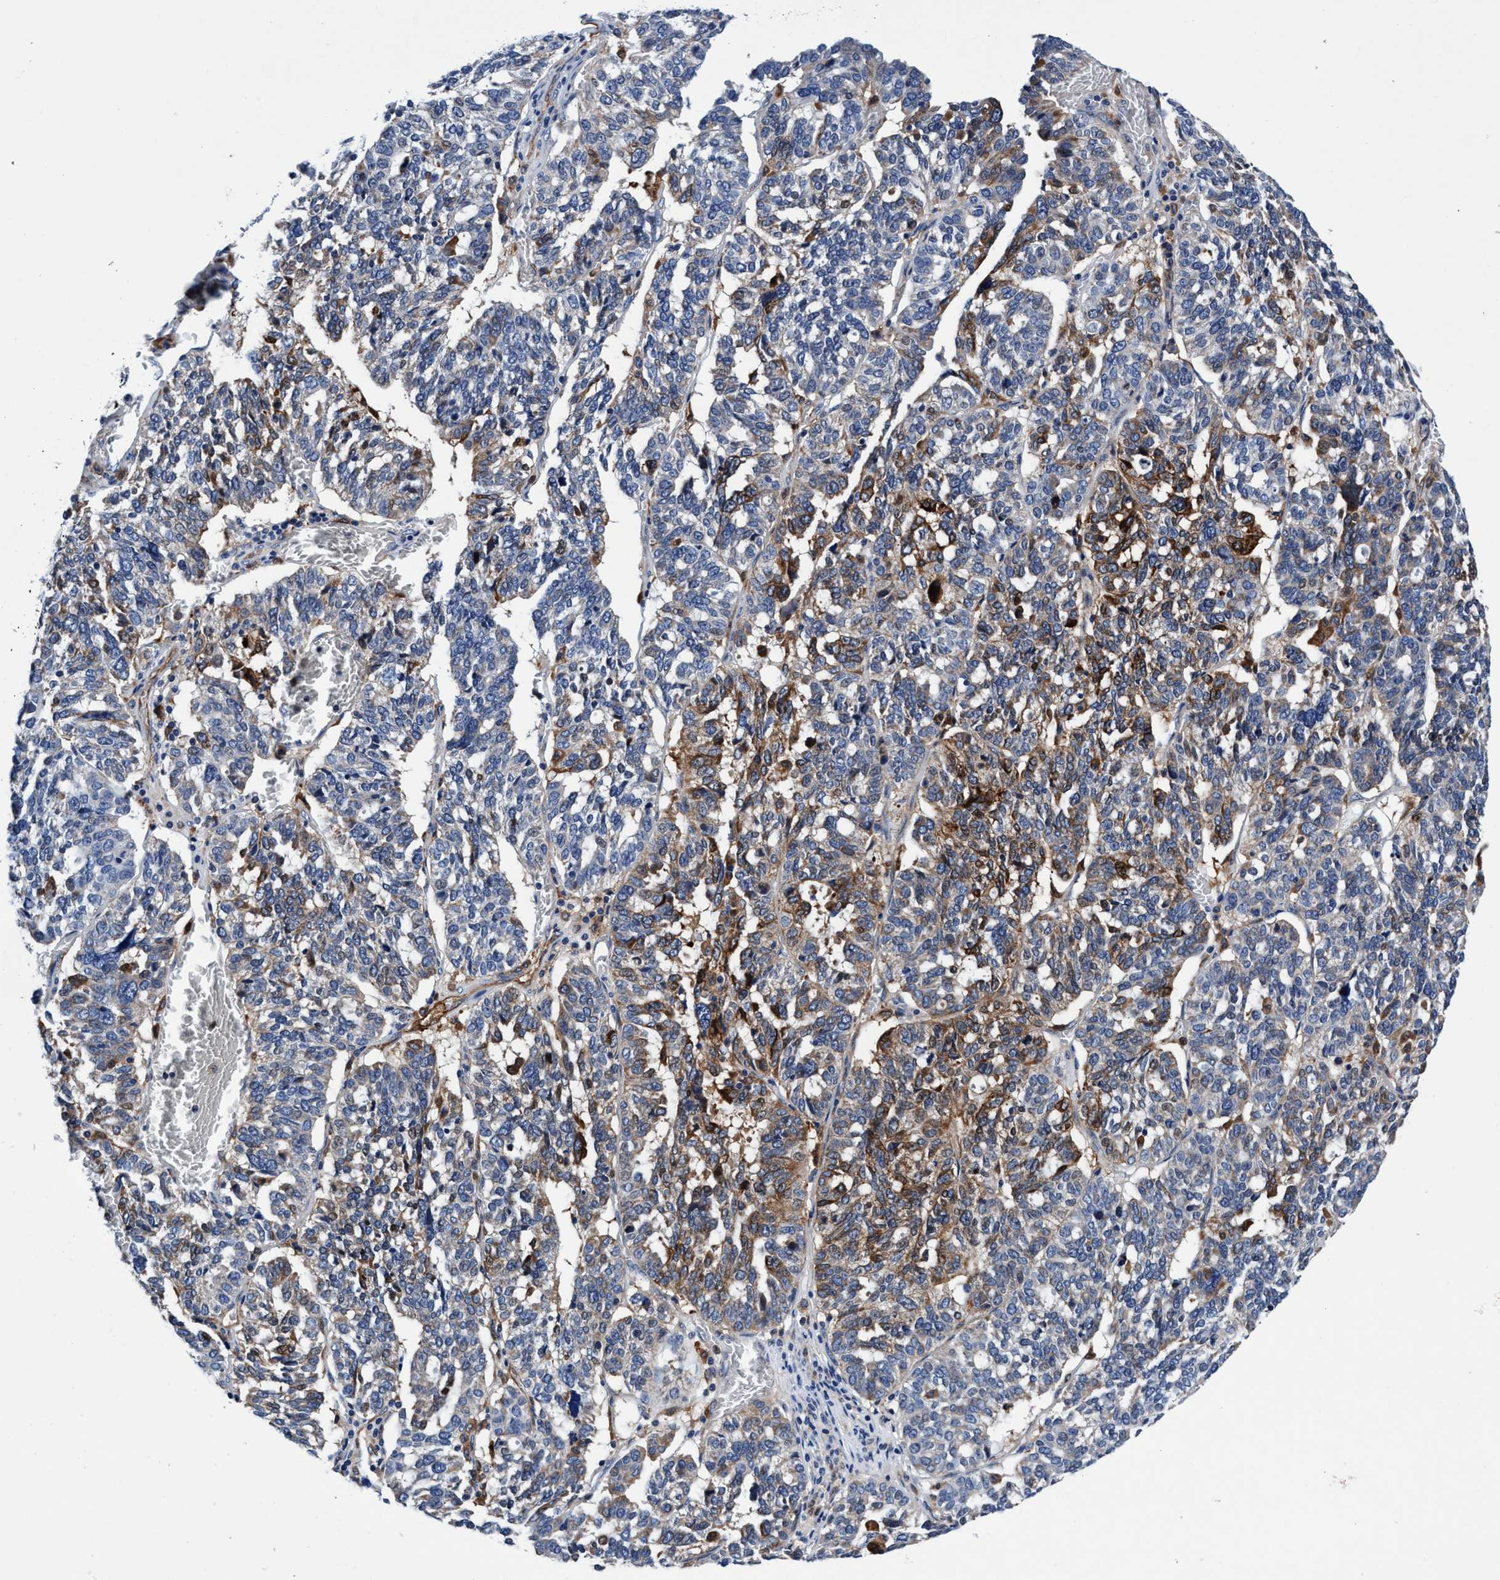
{"staining": {"intensity": "moderate", "quantity": "25%-75%", "location": "cytoplasmic/membranous"}, "tissue": "ovarian cancer", "cell_type": "Tumor cells", "image_type": "cancer", "snomed": [{"axis": "morphology", "description": "Cystadenocarcinoma, serous, NOS"}, {"axis": "topography", "description": "Ovary"}], "caption": "About 25%-75% of tumor cells in human ovarian serous cystadenocarcinoma demonstrate moderate cytoplasmic/membranous protein staining as visualized by brown immunohistochemical staining.", "gene": "UBALD2", "patient": {"sex": "female", "age": 59}}